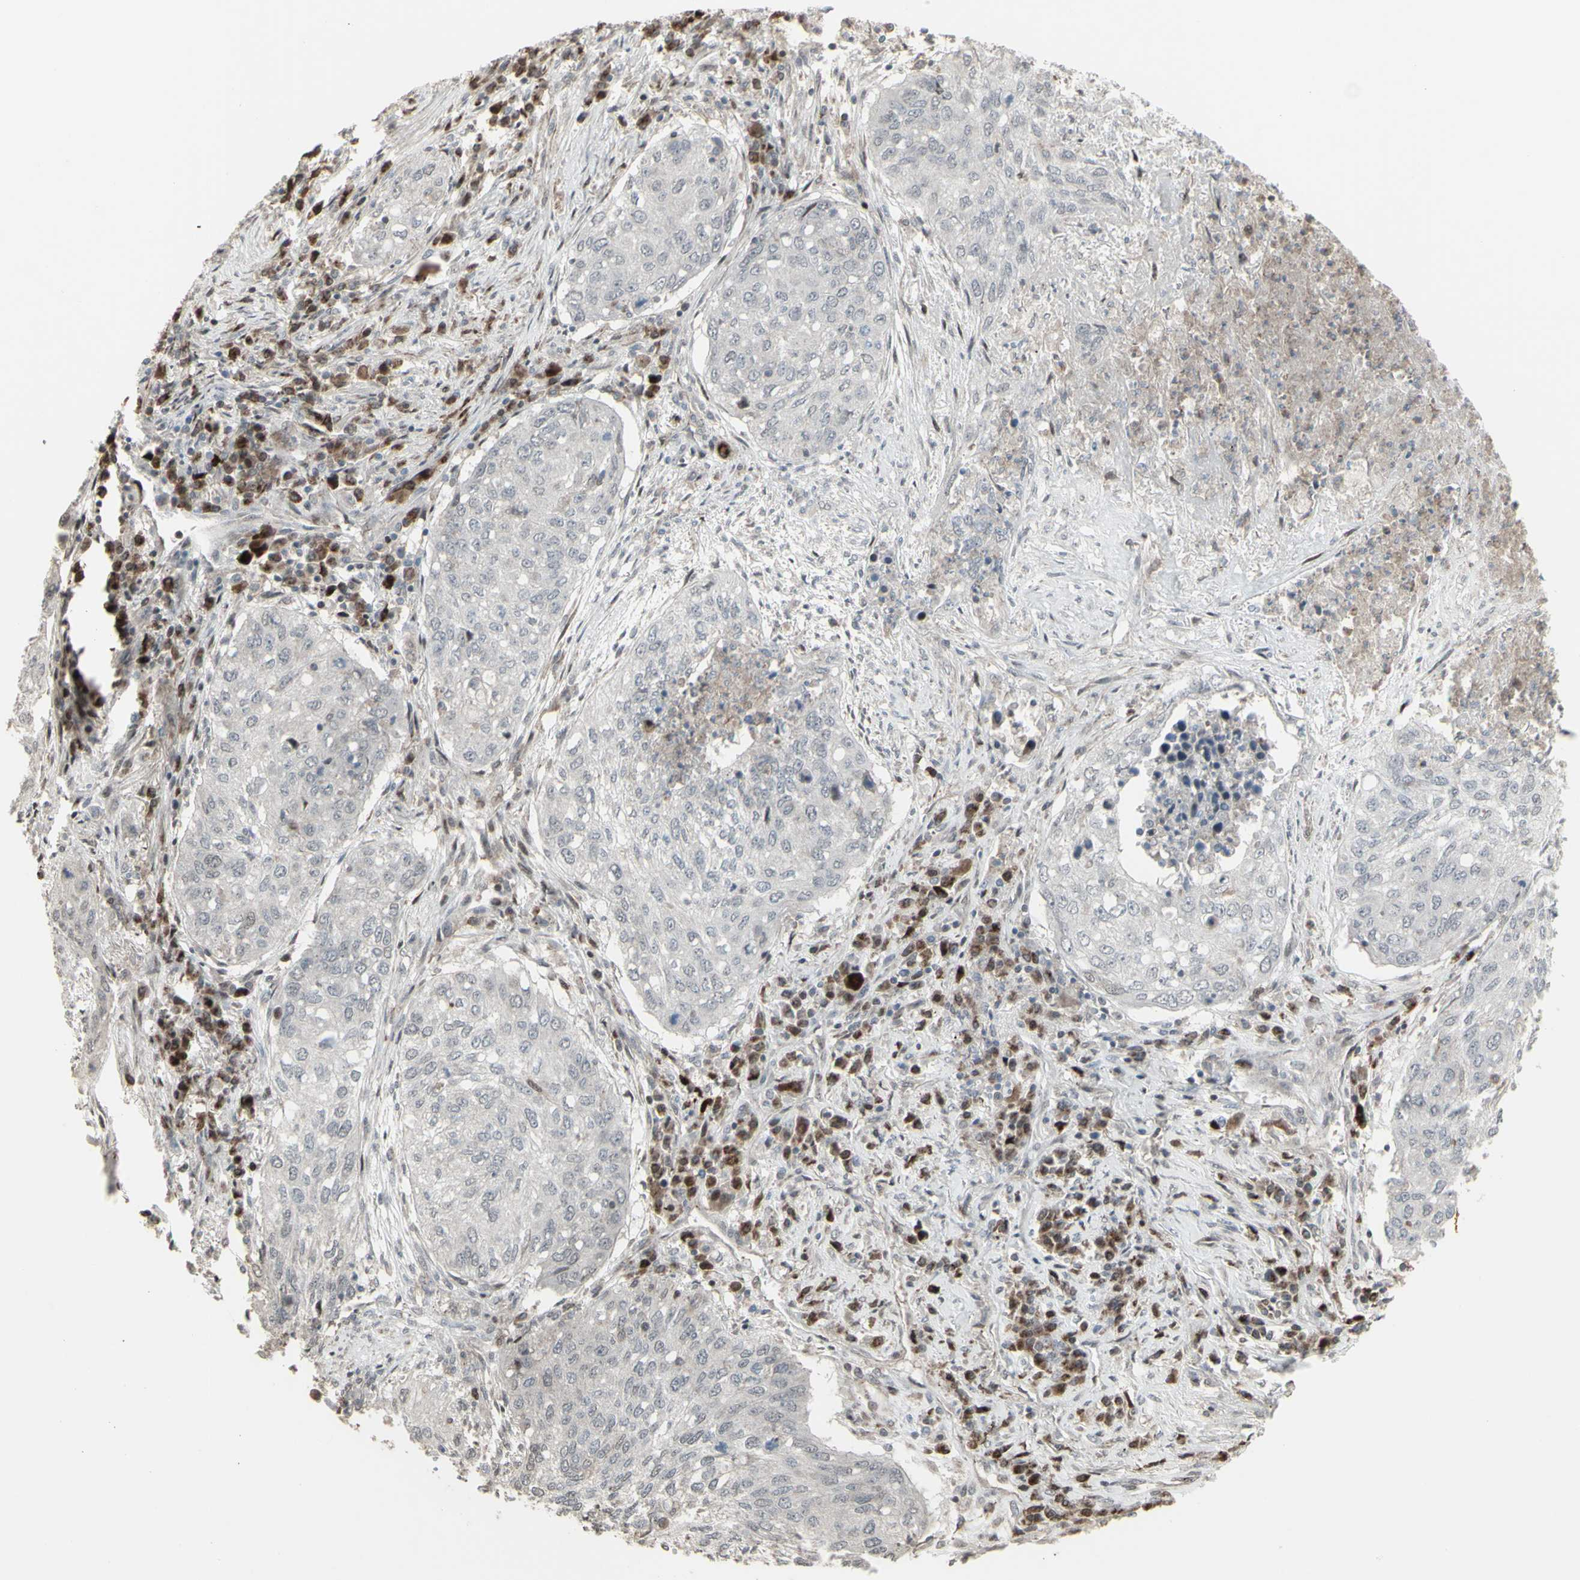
{"staining": {"intensity": "negative", "quantity": "none", "location": "none"}, "tissue": "lung cancer", "cell_type": "Tumor cells", "image_type": "cancer", "snomed": [{"axis": "morphology", "description": "Squamous cell carcinoma, NOS"}, {"axis": "topography", "description": "Lung"}], "caption": "Tumor cells show no significant protein positivity in lung cancer (squamous cell carcinoma).", "gene": "CD33", "patient": {"sex": "female", "age": 63}}